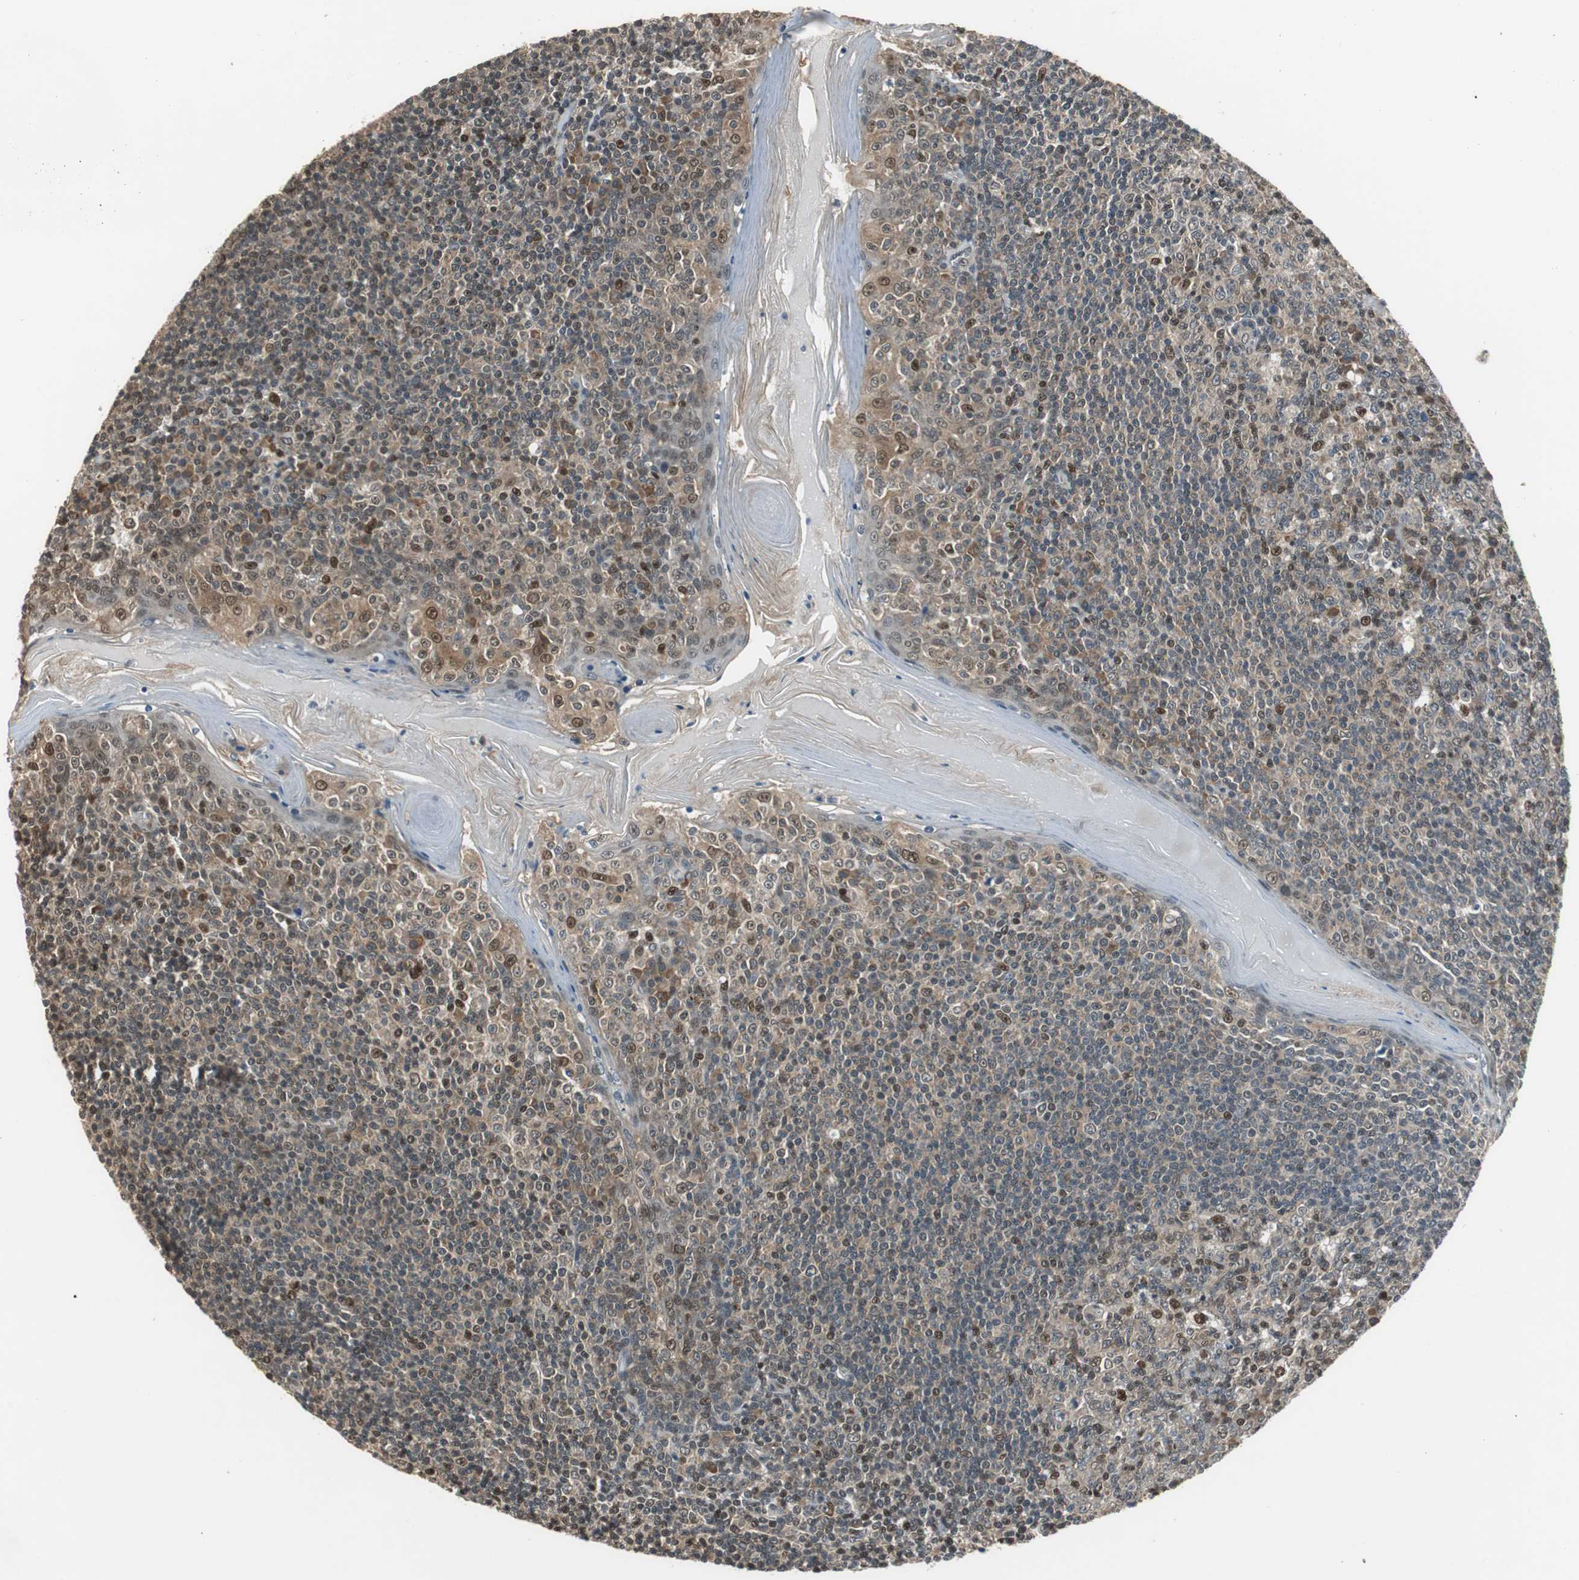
{"staining": {"intensity": "moderate", "quantity": "25%-75%", "location": "cytoplasmic/membranous,nuclear"}, "tissue": "tonsil", "cell_type": "Germinal center cells", "image_type": "normal", "snomed": [{"axis": "morphology", "description": "Normal tissue, NOS"}, {"axis": "topography", "description": "Tonsil"}], "caption": "The micrograph reveals staining of unremarkable tonsil, revealing moderate cytoplasmic/membranous,nuclear protein expression (brown color) within germinal center cells. The staining was performed using DAB, with brown indicating positive protein expression. Nuclei are stained blue with hematoxylin.", "gene": "MAFB", "patient": {"sex": "male", "age": 31}}